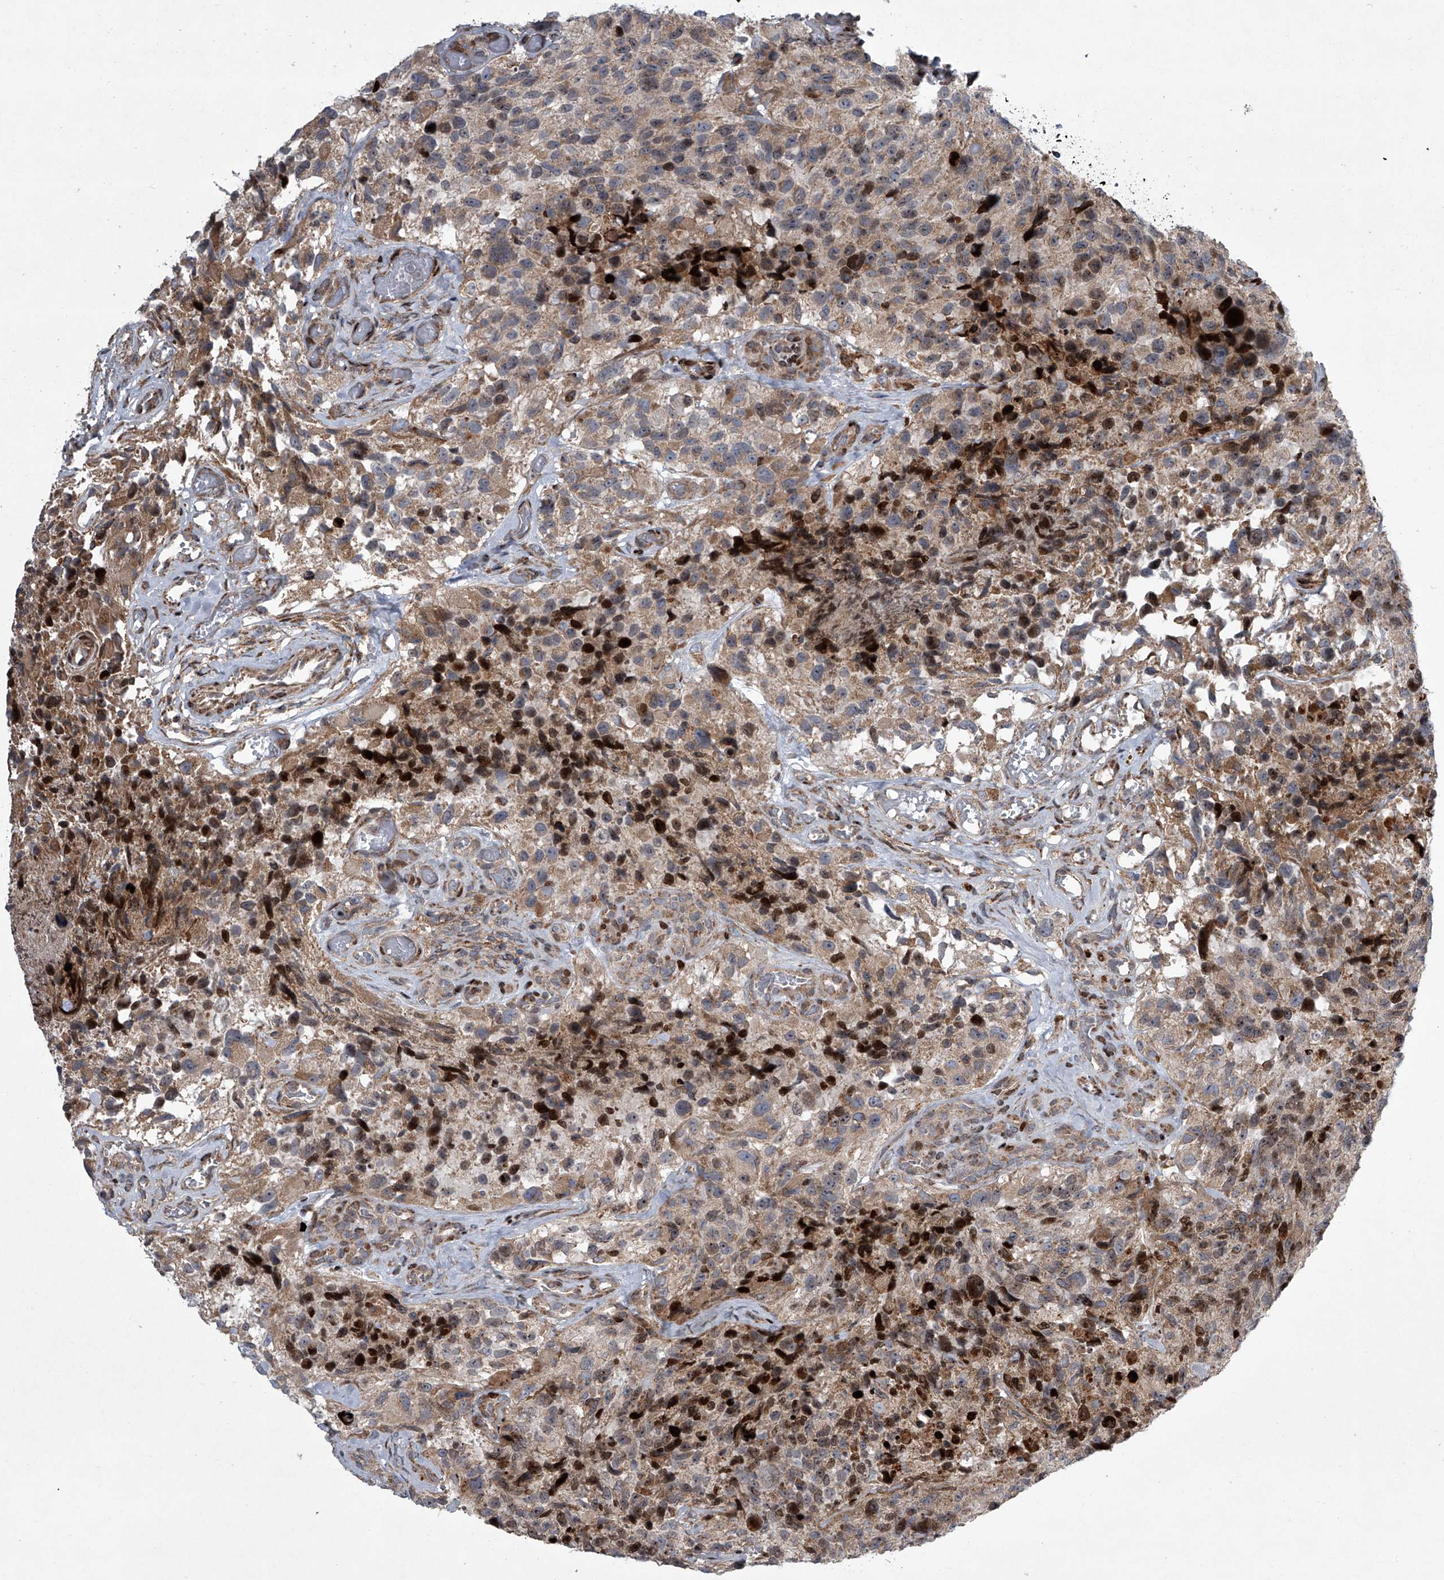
{"staining": {"intensity": "moderate", "quantity": ">75%", "location": "cytoplasmic/membranous,nuclear"}, "tissue": "glioma", "cell_type": "Tumor cells", "image_type": "cancer", "snomed": [{"axis": "morphology", "description": "Glioma, malignant, High grade"}, {"axis": "topography", "description": "Brain"}], "caption": "A brown stain highlights moderate cytoplasmic/membranous and nuclear expression of a protein in human malignant glioma (high-grade) tumor cells. The staining is performed using DAB (3,3'-diaminobenzidine) brown chromogen to label protein expression. The nuclei are counter-stained blue using hematoxylin.", "gene": "STRADA", "patient": {"sex": "male", "age": 69}}